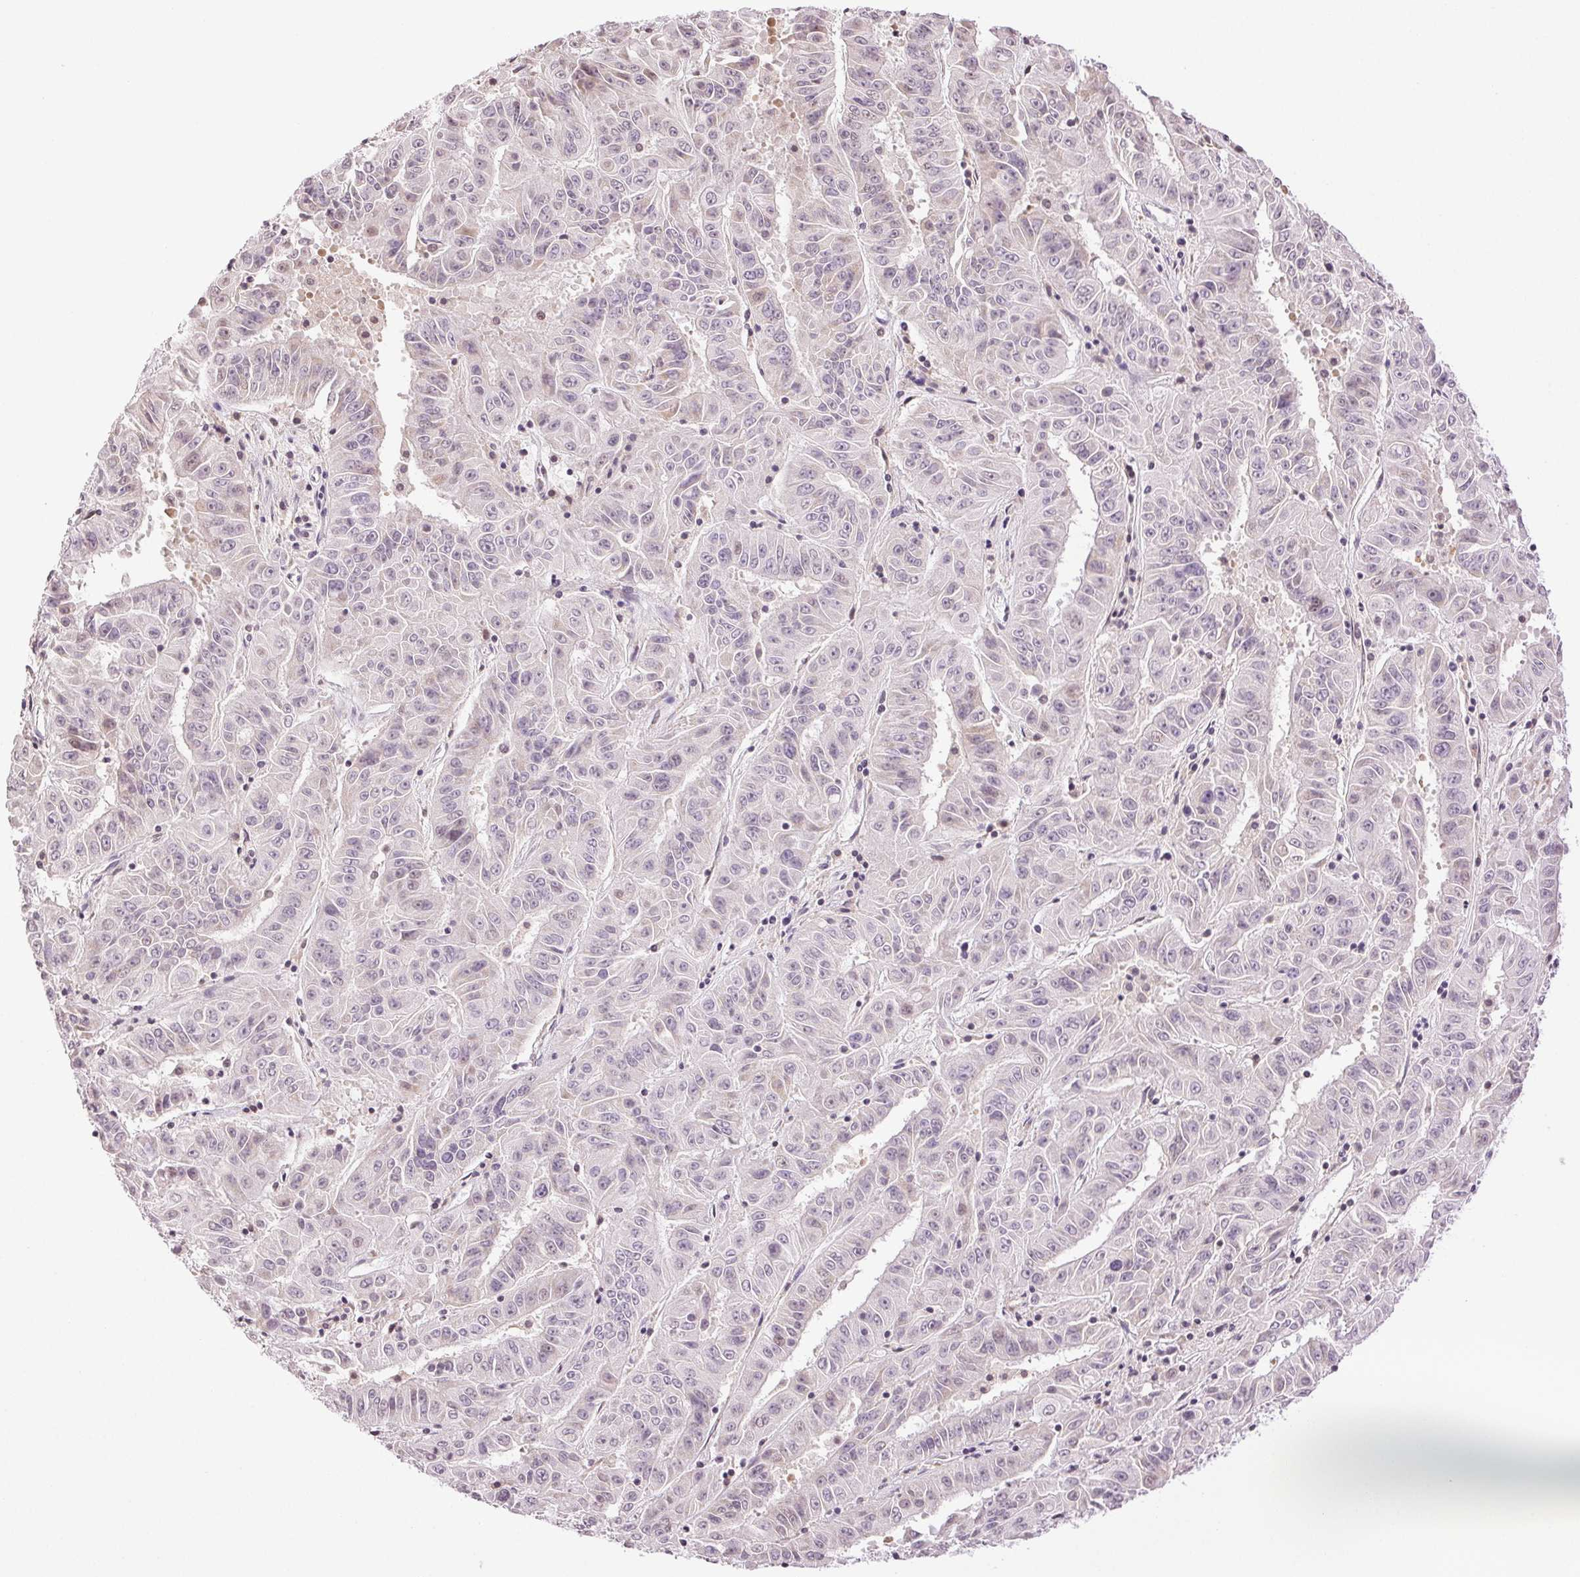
{"staining": {"intensity": "negative", "quantity": "none", "location": "none"}, "tissue": "pancreatic cancer", "cell_type": "Tumor cells", "image_type": "cancer", "snomed": [{"axis": "morphology", "description": "Adenocarcinoma, NOS"}, {"axis": "topography", "description": "Pancreas"}], "caption": "DAB immunohistochemical staining of human pancreatic adenocarcinoma demonstrates no significant staining in tumor cells. The staining is performed using DAB brown chromogen with nuclei counter-stained in using hematoxylin.", "gene": "TNNT3", "patient": {"sex": "male", "age": 63}}